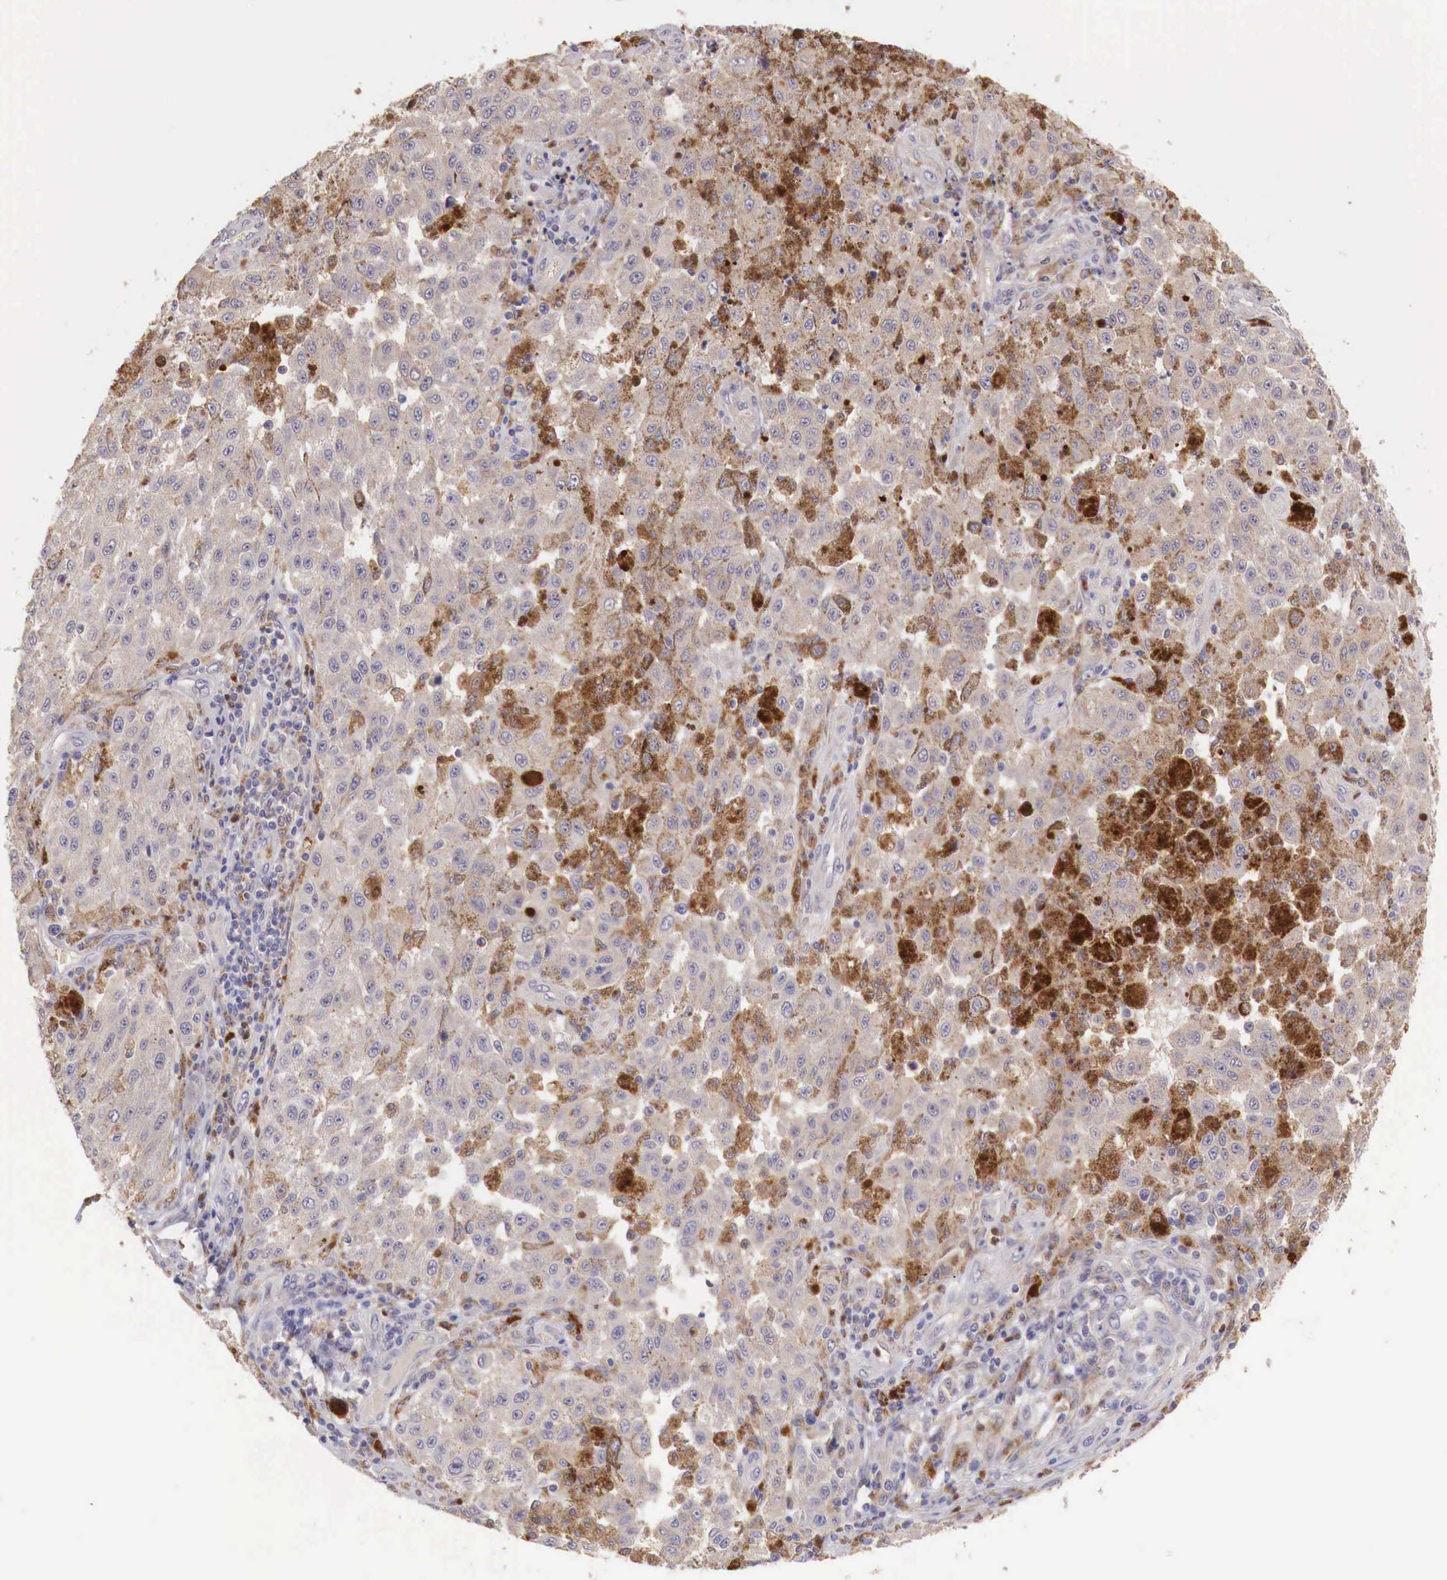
{"staining": {"intensity": "weak", "quantity": ">75%", "location": "cytoplasmic/membranous"}, "tissue": "melanoma", "cell_type": "Tumor cells", "image_type": "cancer", "snomed": [{"axis": "morphology", "description": "Malignant melanoma, NOS"}, {"axis": "topography", "description": "Skin"}], "caption": "Immunohistochemistry (IHC) of human malignant melanoma demonstrates low levels of weak cytoplasmic/membranous expression in about >75% of tumor cells.", "gene": "GAB2", "patient": {"sex": "female", "age": 64}}